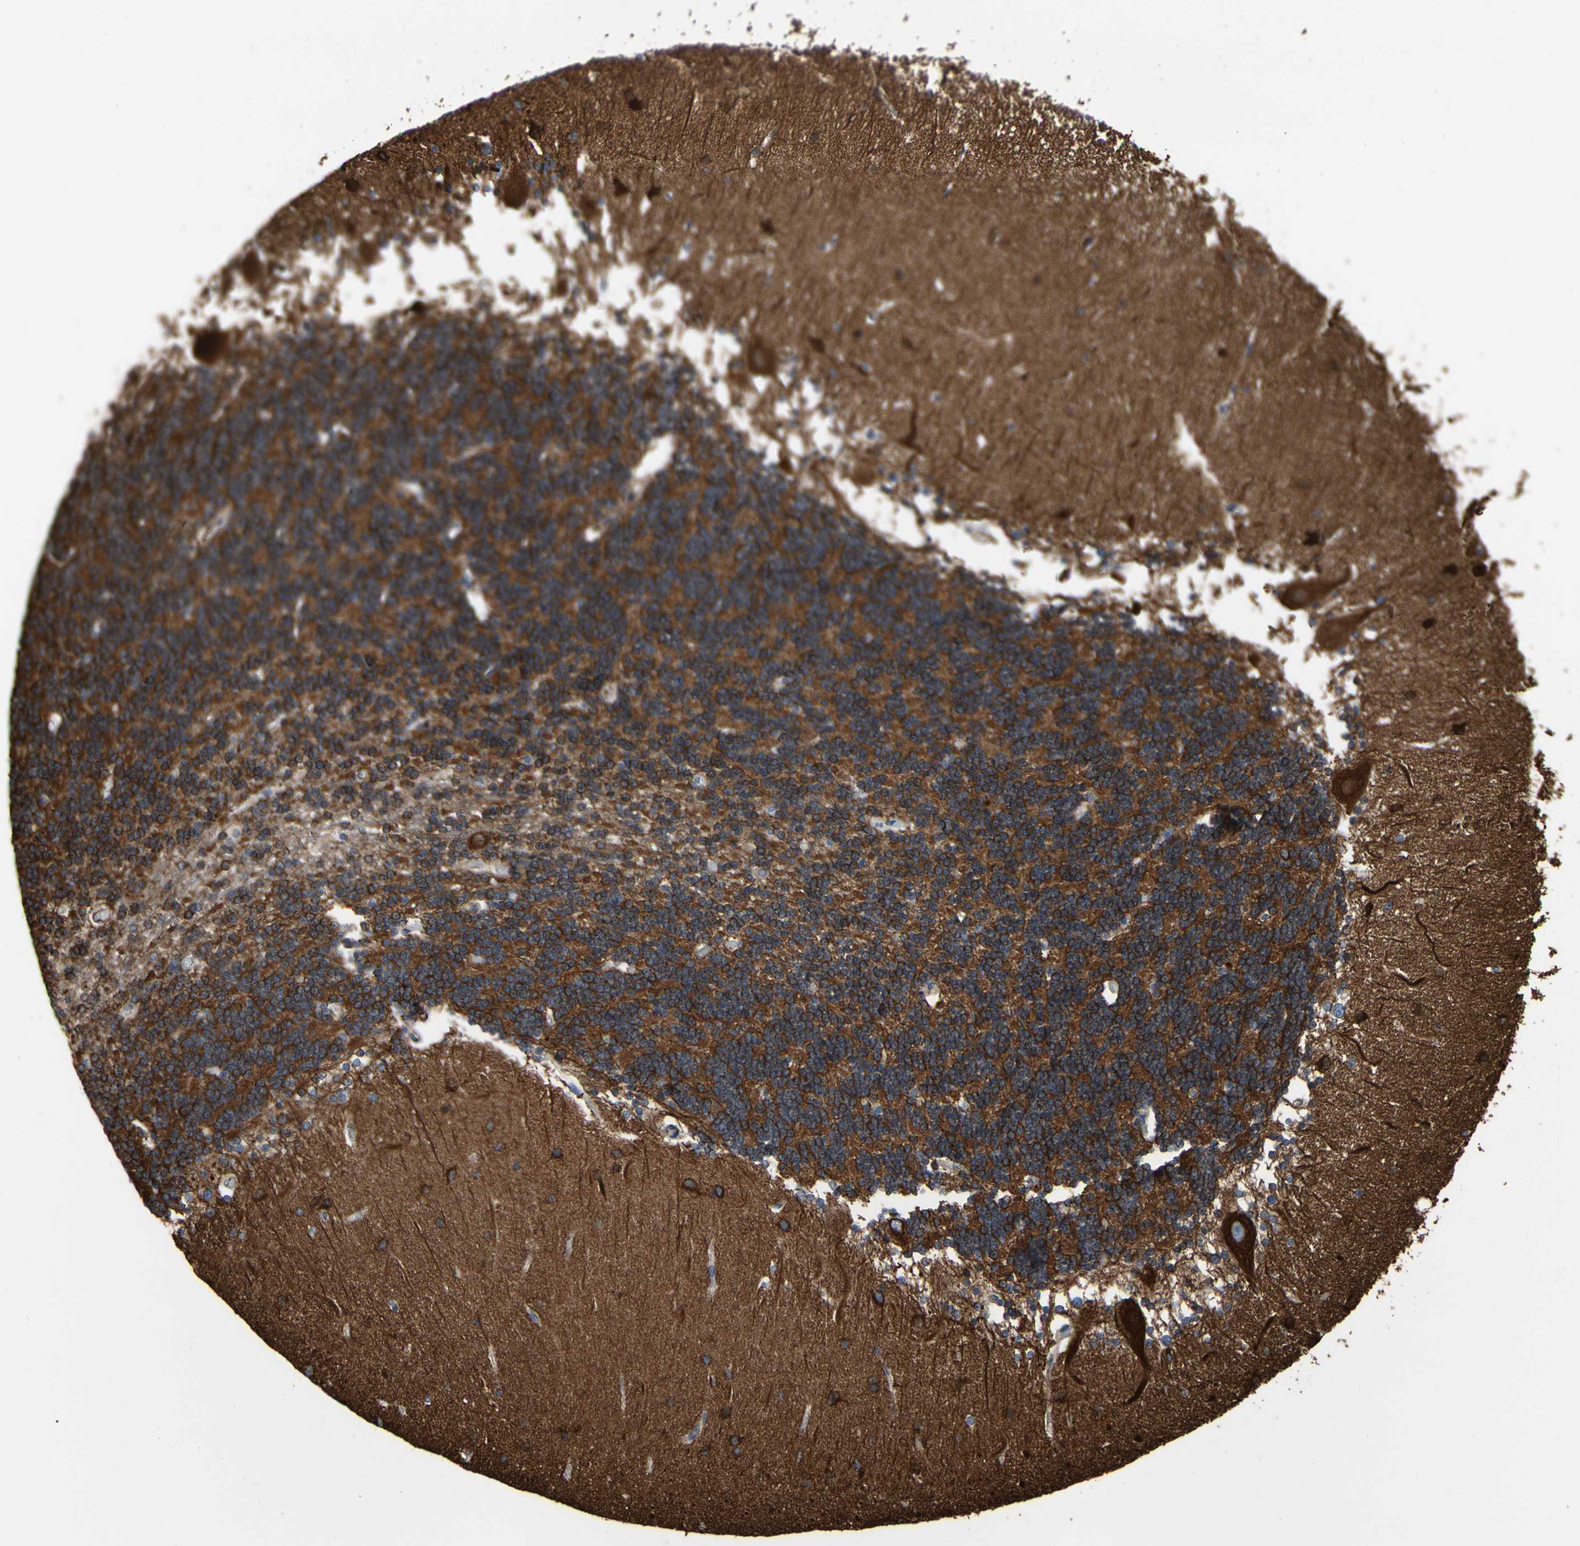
{"staining": {"intensity": "moderate", "quantity": ">75%", "location": "cytoplasmic/membranous"}, "tissue": "cerebellum", "cell_type": "Cells in granular layer", "image_type": "normal", "snomed": [{"axis": "morphology", "description": "Normal tissue, NOS"}, {"axis": "topography", "description": "Cerebellum"}], "caption": "Immunohistochemical staining of unremarkable human cerebellum demonstrates >75% levels of moderate cytoplasmic/membranous protein staining in about >75% of cells in granular layer. (DAB (3,3'-diaminobenzidine) = brown stain, brightfield microscopy at high magnification).", "gene": "TUBA1A", "patient": {"sex": "female", "age": 54}}